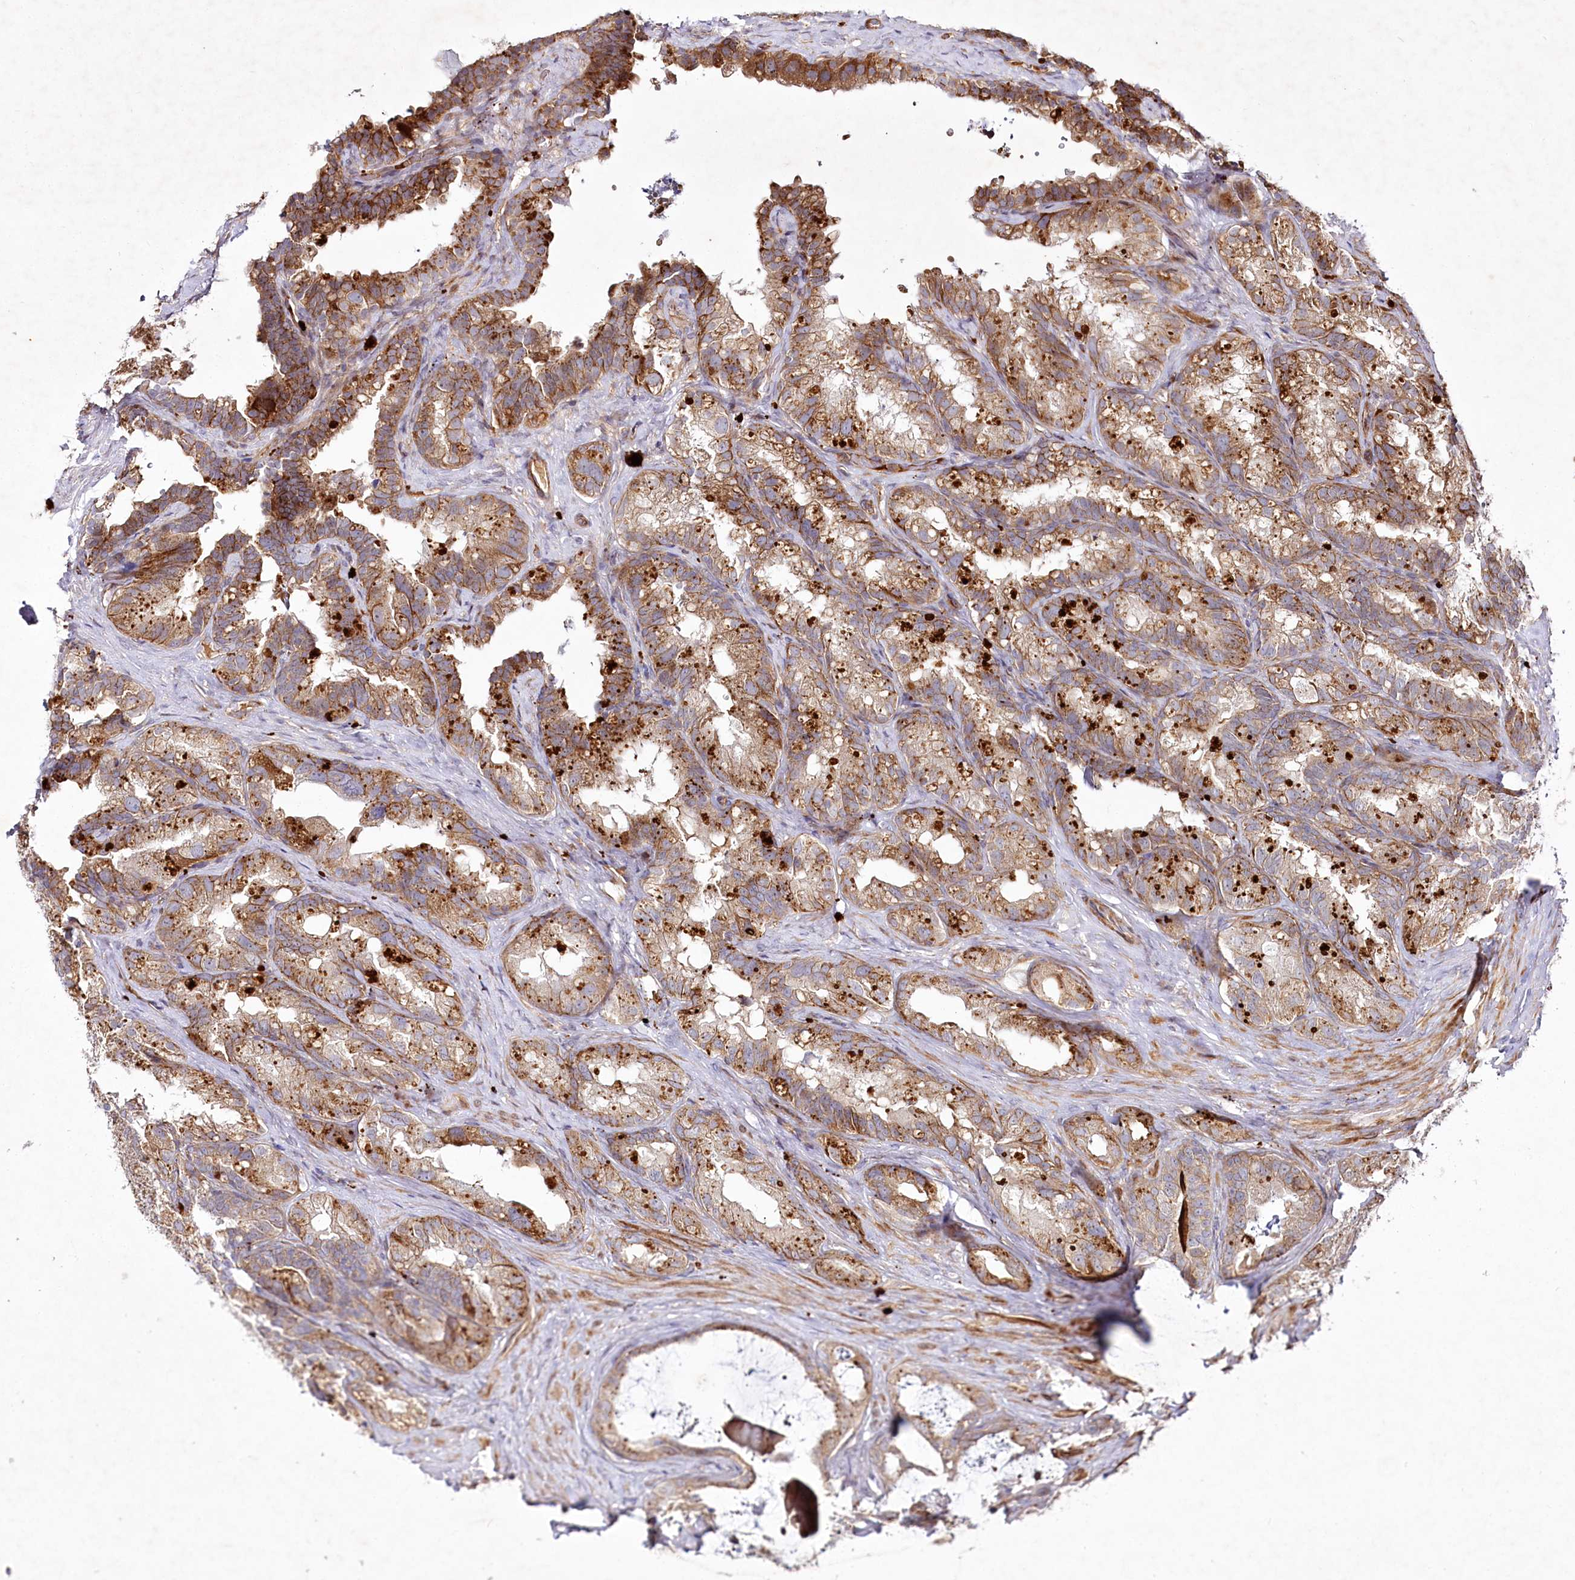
{"staining": {"intensity": "moderate", "quantity": ">75%", "location": "cytoplasmic/membranous"}, "tissue": "seminal vesicle", "cell_type": "Glandular cells", "image_type": "normal", "snomed": [{"axis": "morphology", "description": "Normal tissue, NOS"}, {"axis": "topography", "description": "Seminal veicle"}], "caption": "Unremarkable seminal vesicle reveals moderate cytoplasmic/membranous positivity in about >75% of glandular cells.", "gene": "PSTK", "patient": {"sex": "male", "age": 60}}